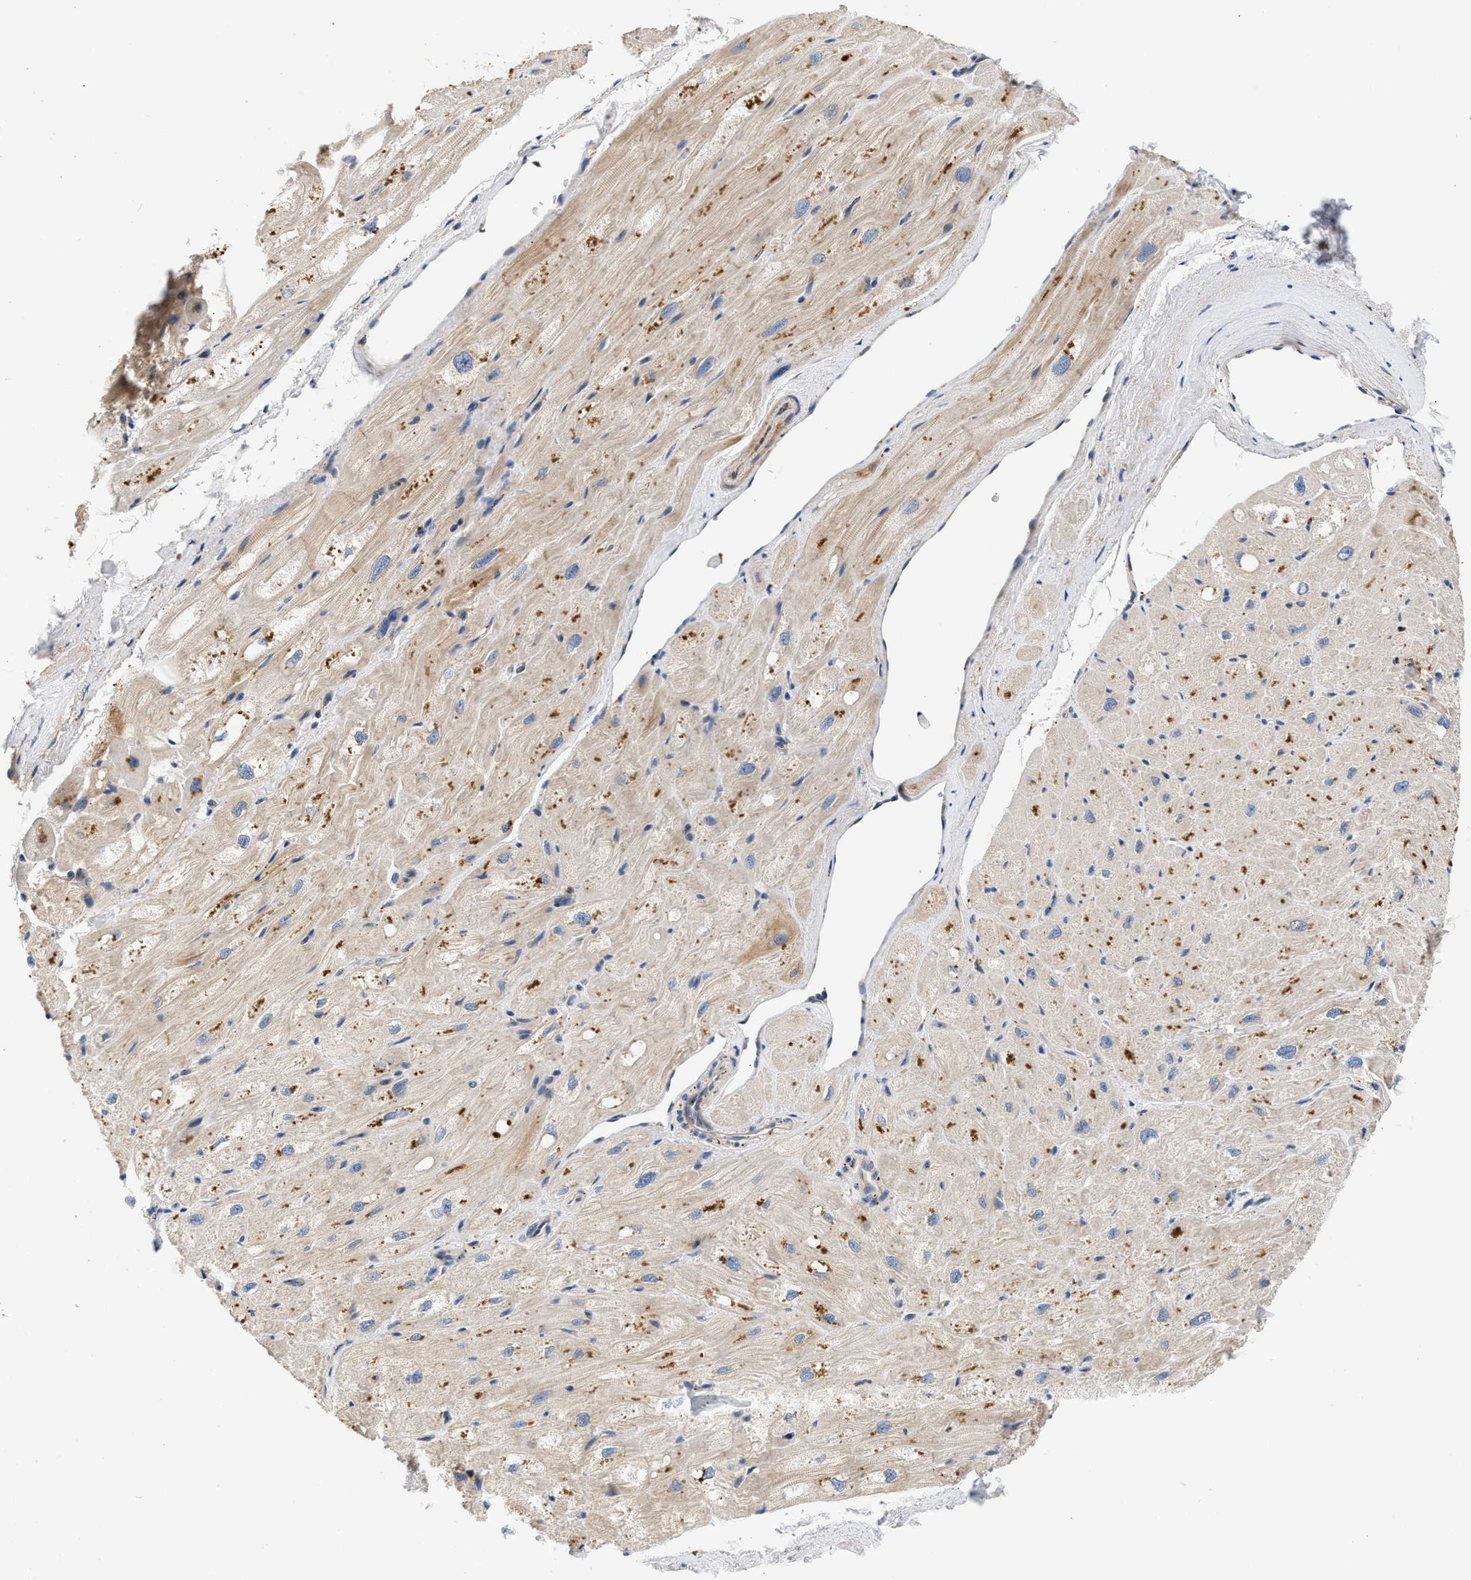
{"staining": {"intensity": "strong", "quantity": "25%-75%", "location": "cytoplasmic/membranous"}, "tissue": "heart muscle", "cell_type": "Cardiomyocytes", "image_type": "normal", "snomed": [{"axis": "morphology", "description": "Normal tissue, NOS"}, {"axis": "topography", "description": "Heart"}], "caption": "Immunohistochemistry (IHC) histopathology image of benign heart muscle stained for a protein (brown), which demonstrates high levels of strong cytoplasmic/membranous positivity in about 25%-75% of cardiomyocytes.", "gene": "PPM1L", "patient": {"sex": "male", "age": 49}}